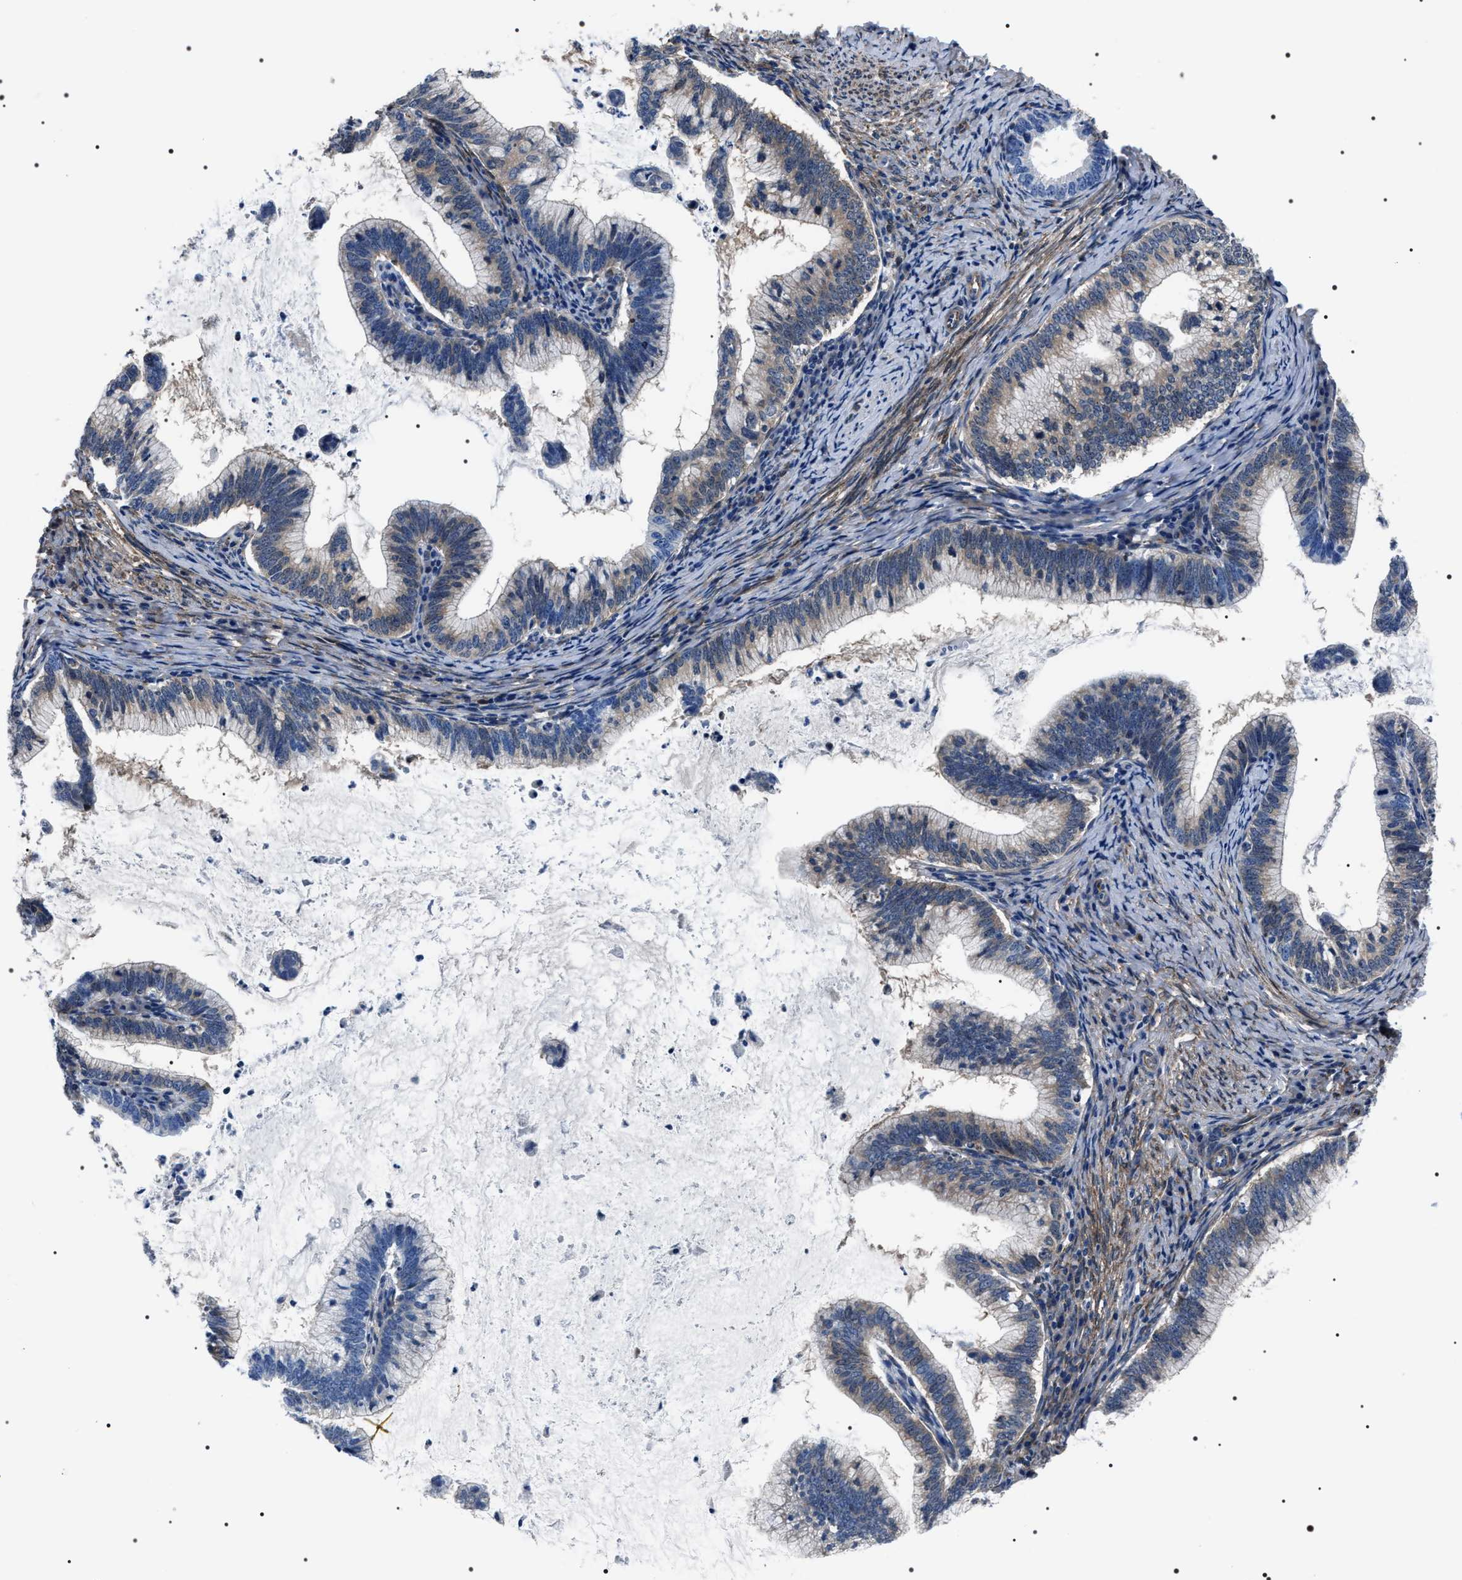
{"staining": {"intensity": "weak", "quantity": "<25%", "location": "cytoplasmic/membranous"}, "tissue": "cervical cancer", "cell_type": "Tumor cells", "image_type": "cancer", "snomed": [{"axis": "morphology", "description": "Adenocarcinoma, NOS"}, {"axis": "topography", "description": "Cervix"}], "caption": "This image is of cervical adenocarcinoma stained with immunohistochemistry to label a protein in brown with the nuclei are counter-stained blue. There is no staining in tumor cells. The staining is performed using DAB (3,3'-diaminobenzidine) brown chromogen with nuclei counter-stained in using hematoxylin.", "gene": "BAG2", "patient": {"sex": "female", "age": 36}}